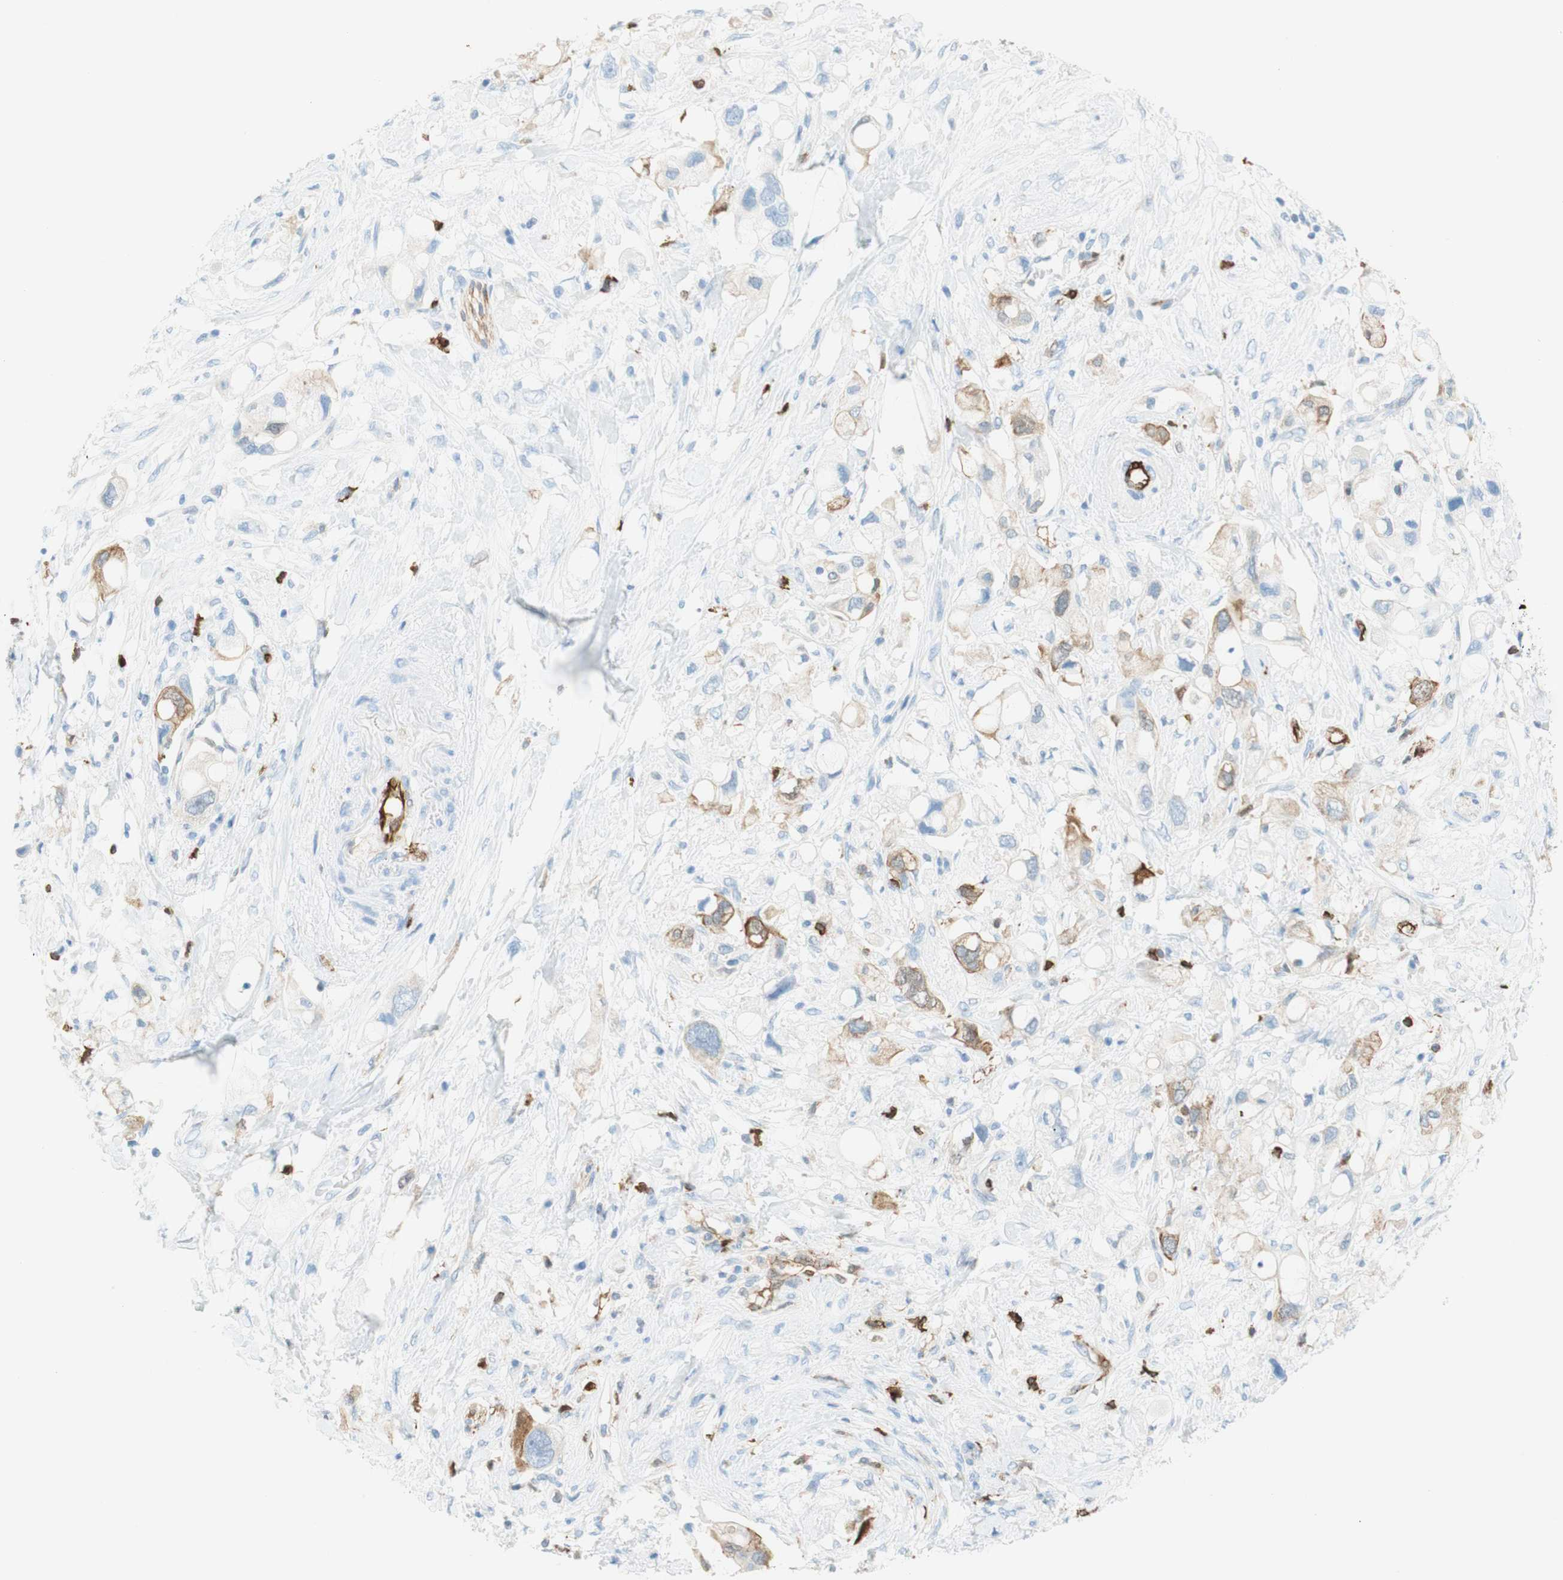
{"staining": {"intensity": "weak", "quantity": "25%-75%", "location": "cytoplasmic/membranous"}, "tissue": "pancreatic cancer", "cell_type": "Tumor cells", "image_type": "cancer", "snomed": [{"axis": "morphology", "description": "Adenocarcinoma, NOS"}, {"axis": "topography", "description": "Pancreas"}], "caption": "A brown stain labels weak cytoplasmic/membranous expression of a protein in human pancreatic cancer tumor cells.", "gene": "STMN1", "patient": {"sex": "female", "age": 56}}